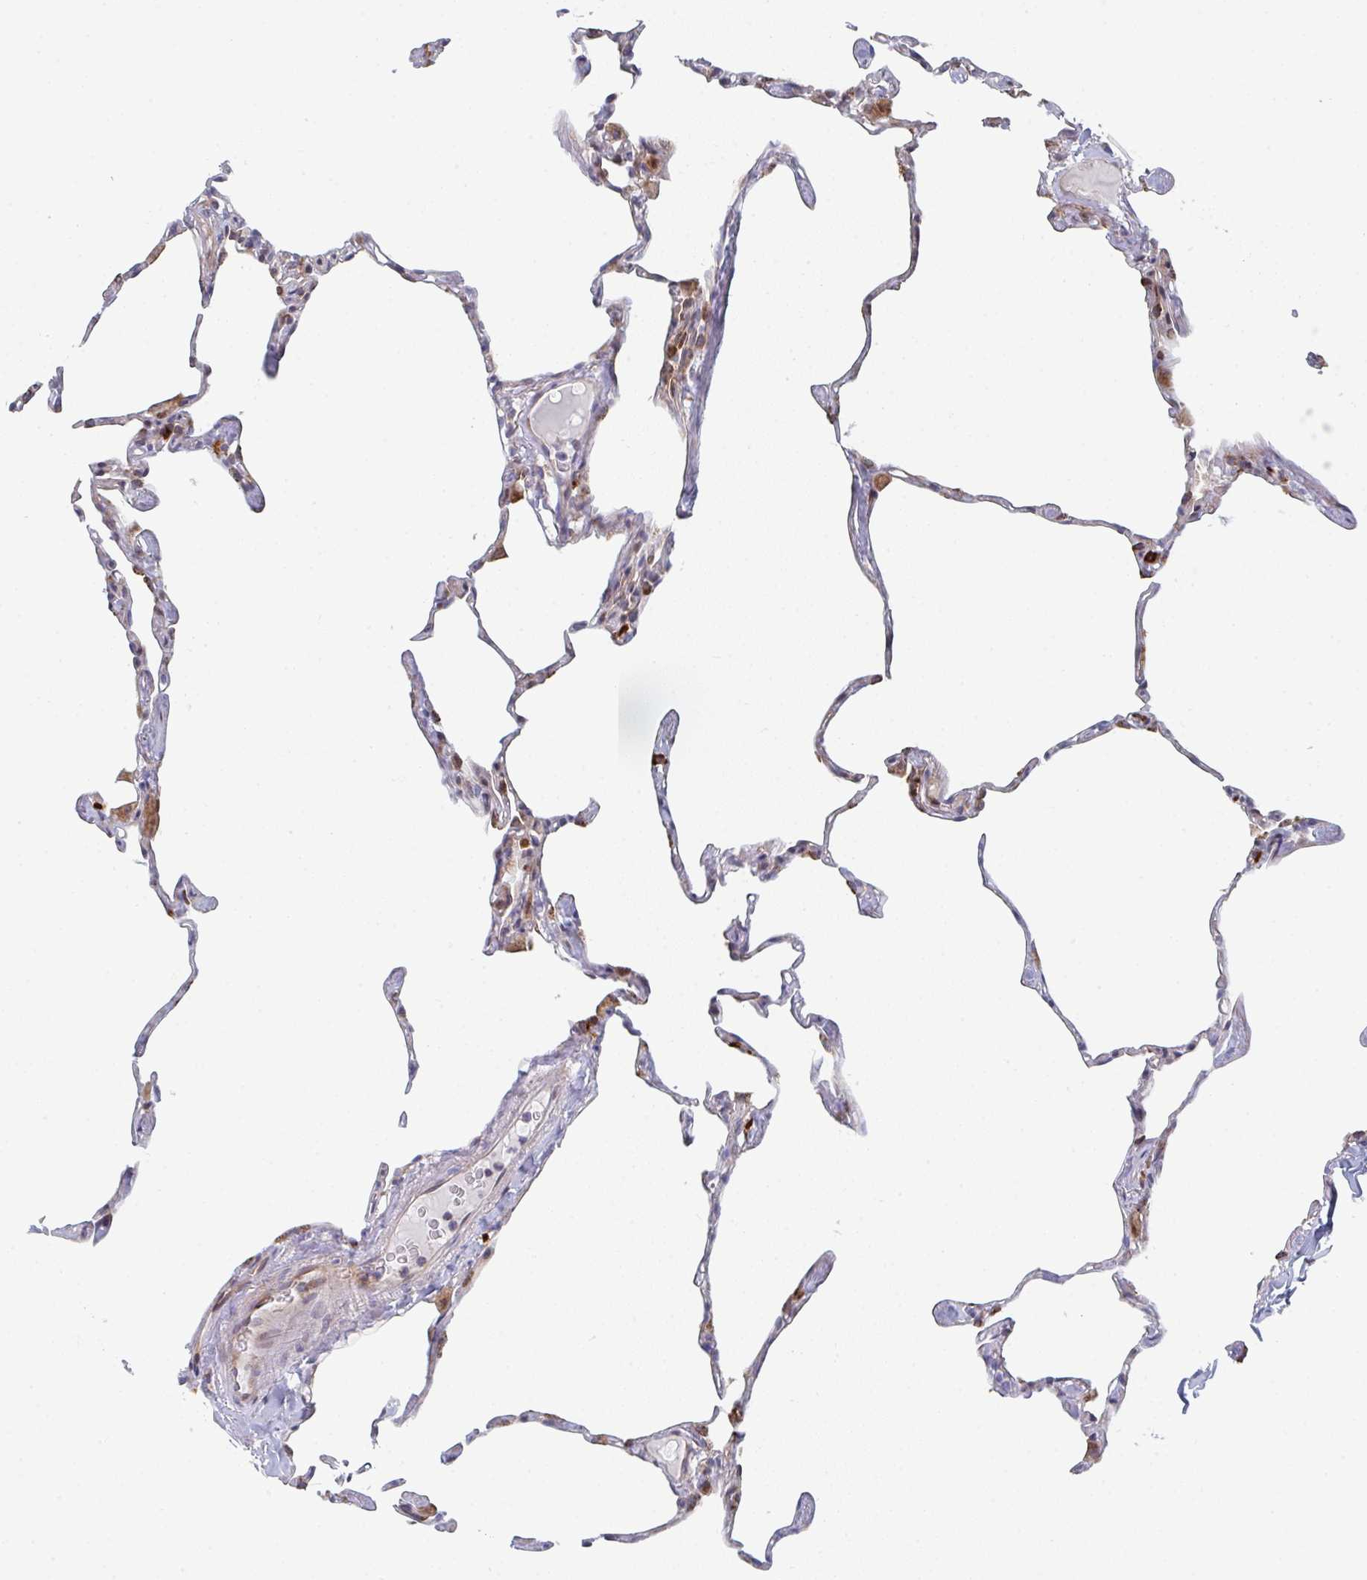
{"staining": {"intensity": "moderate", "quantity": "<25%", "location": "cytoplasmic/membranous"}, "tissue": "lung", "cell_type": "Alveolar cells", "image_type": "normal", "snomed": [{"axis": "morphology", "description": "Normal tissue, NOS"}, {"axis": "topography", "description": "Lung"}], "caption": "A high-resolution photomicrograph shows immunohistochemistry staining of normal lung, which exhibits moderate cytoplasmic/membranous expression in approximately <25% of alveolar cells.", "gene": "ZNF644", "patient": {"sex": "male", "age": 65}}